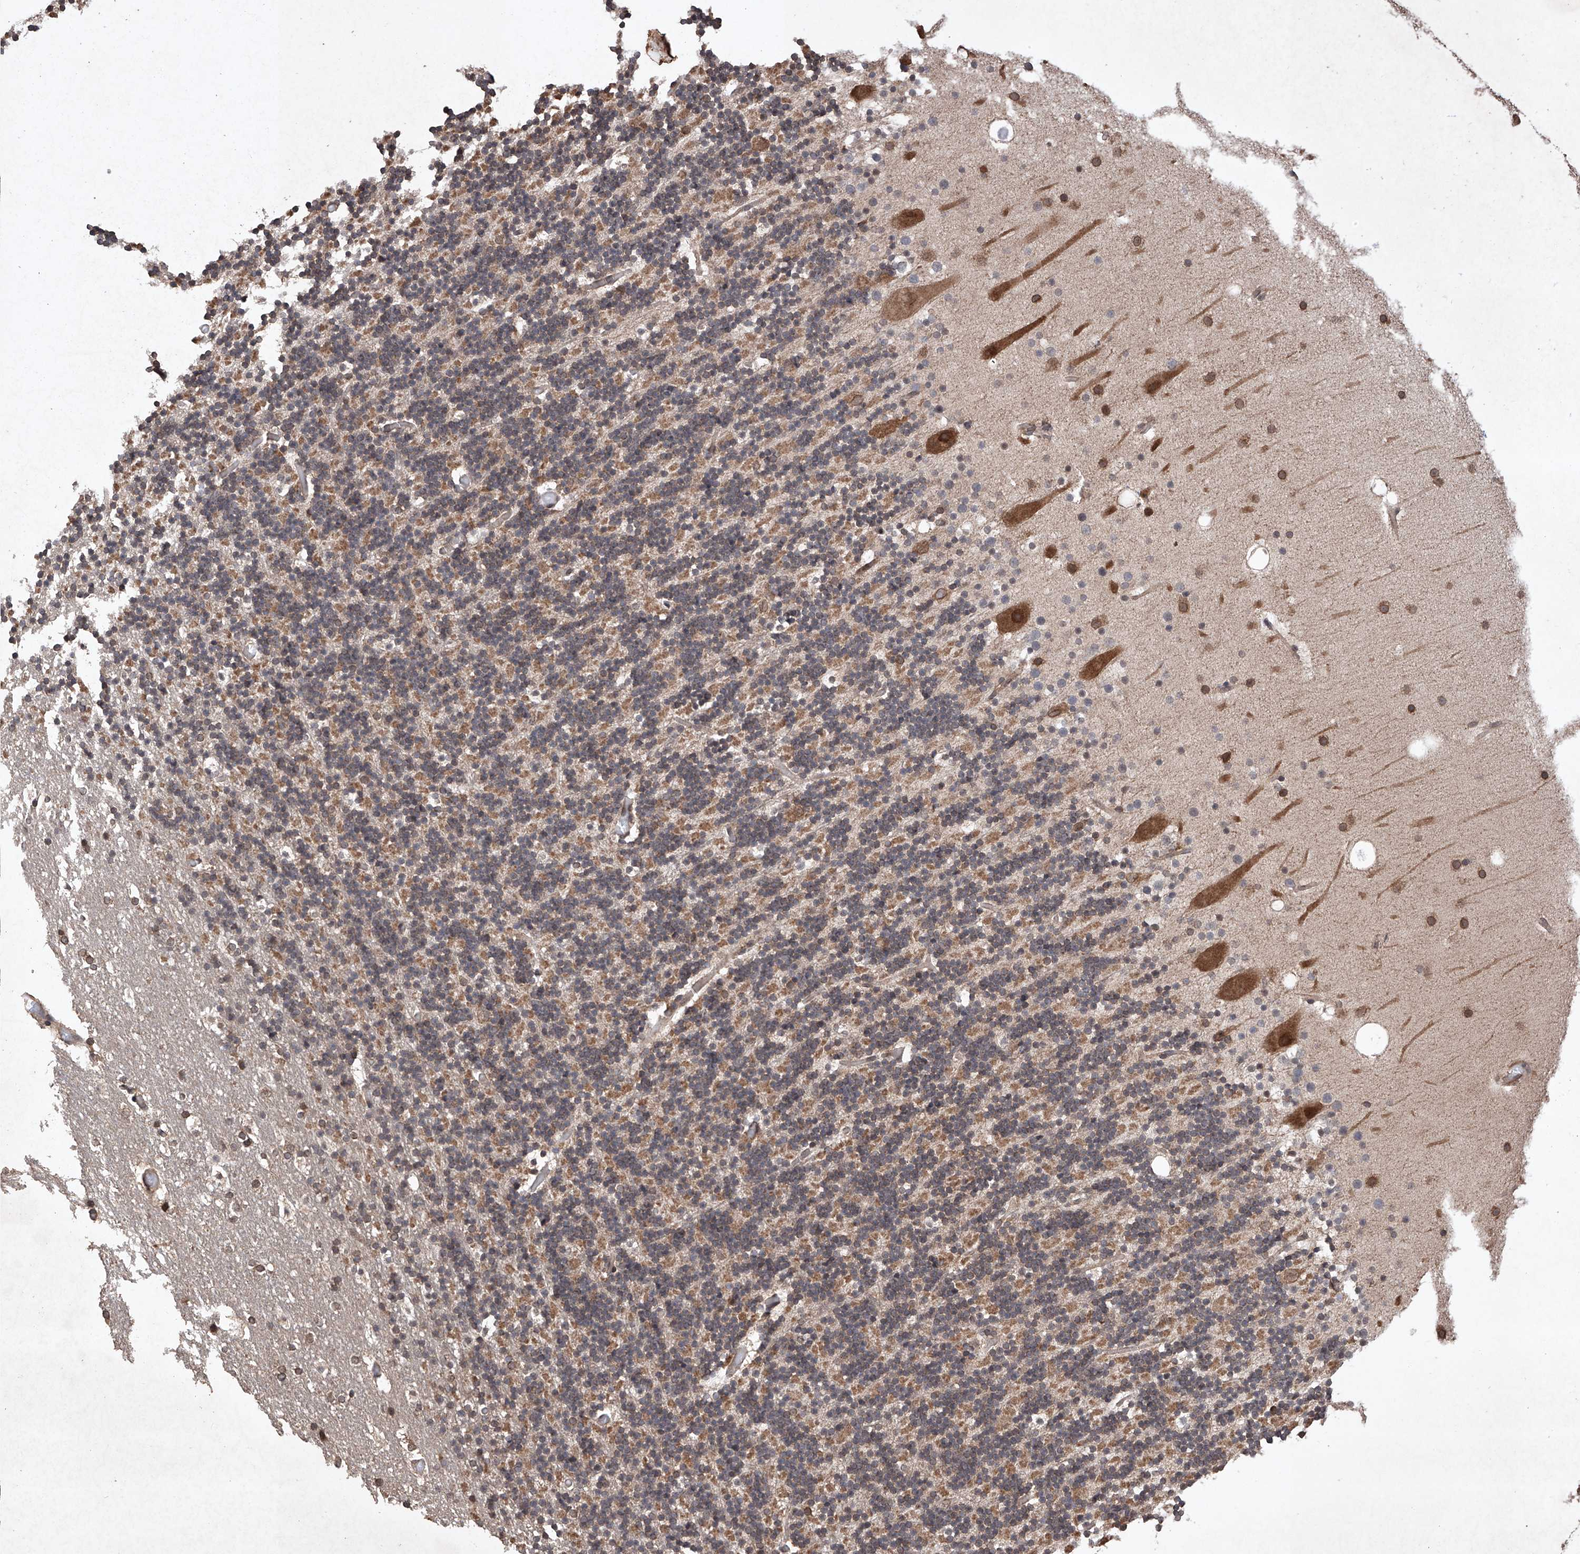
{"staining": {"intensity": "weak", "quantity": "25%-75%", "location": "cytoplasmic/membranous"}, "tissue": "cerebellum", "cell_type": "Cells in granular layer", "image_type": "normal", "snomed": [{"axis": "morphology", "description": "Normal tissue, NOS"}, {"axis": "topography", "description": "Cerebellum"}], "caption": "Protein staining of unremarkable cerebellum exhibits weak cytoplasmic/membranous positivity in approximately 25%-75% of cells in granular layer.", "gene": "LURAP1", "patient": {"sex": "male", "age": 57}}